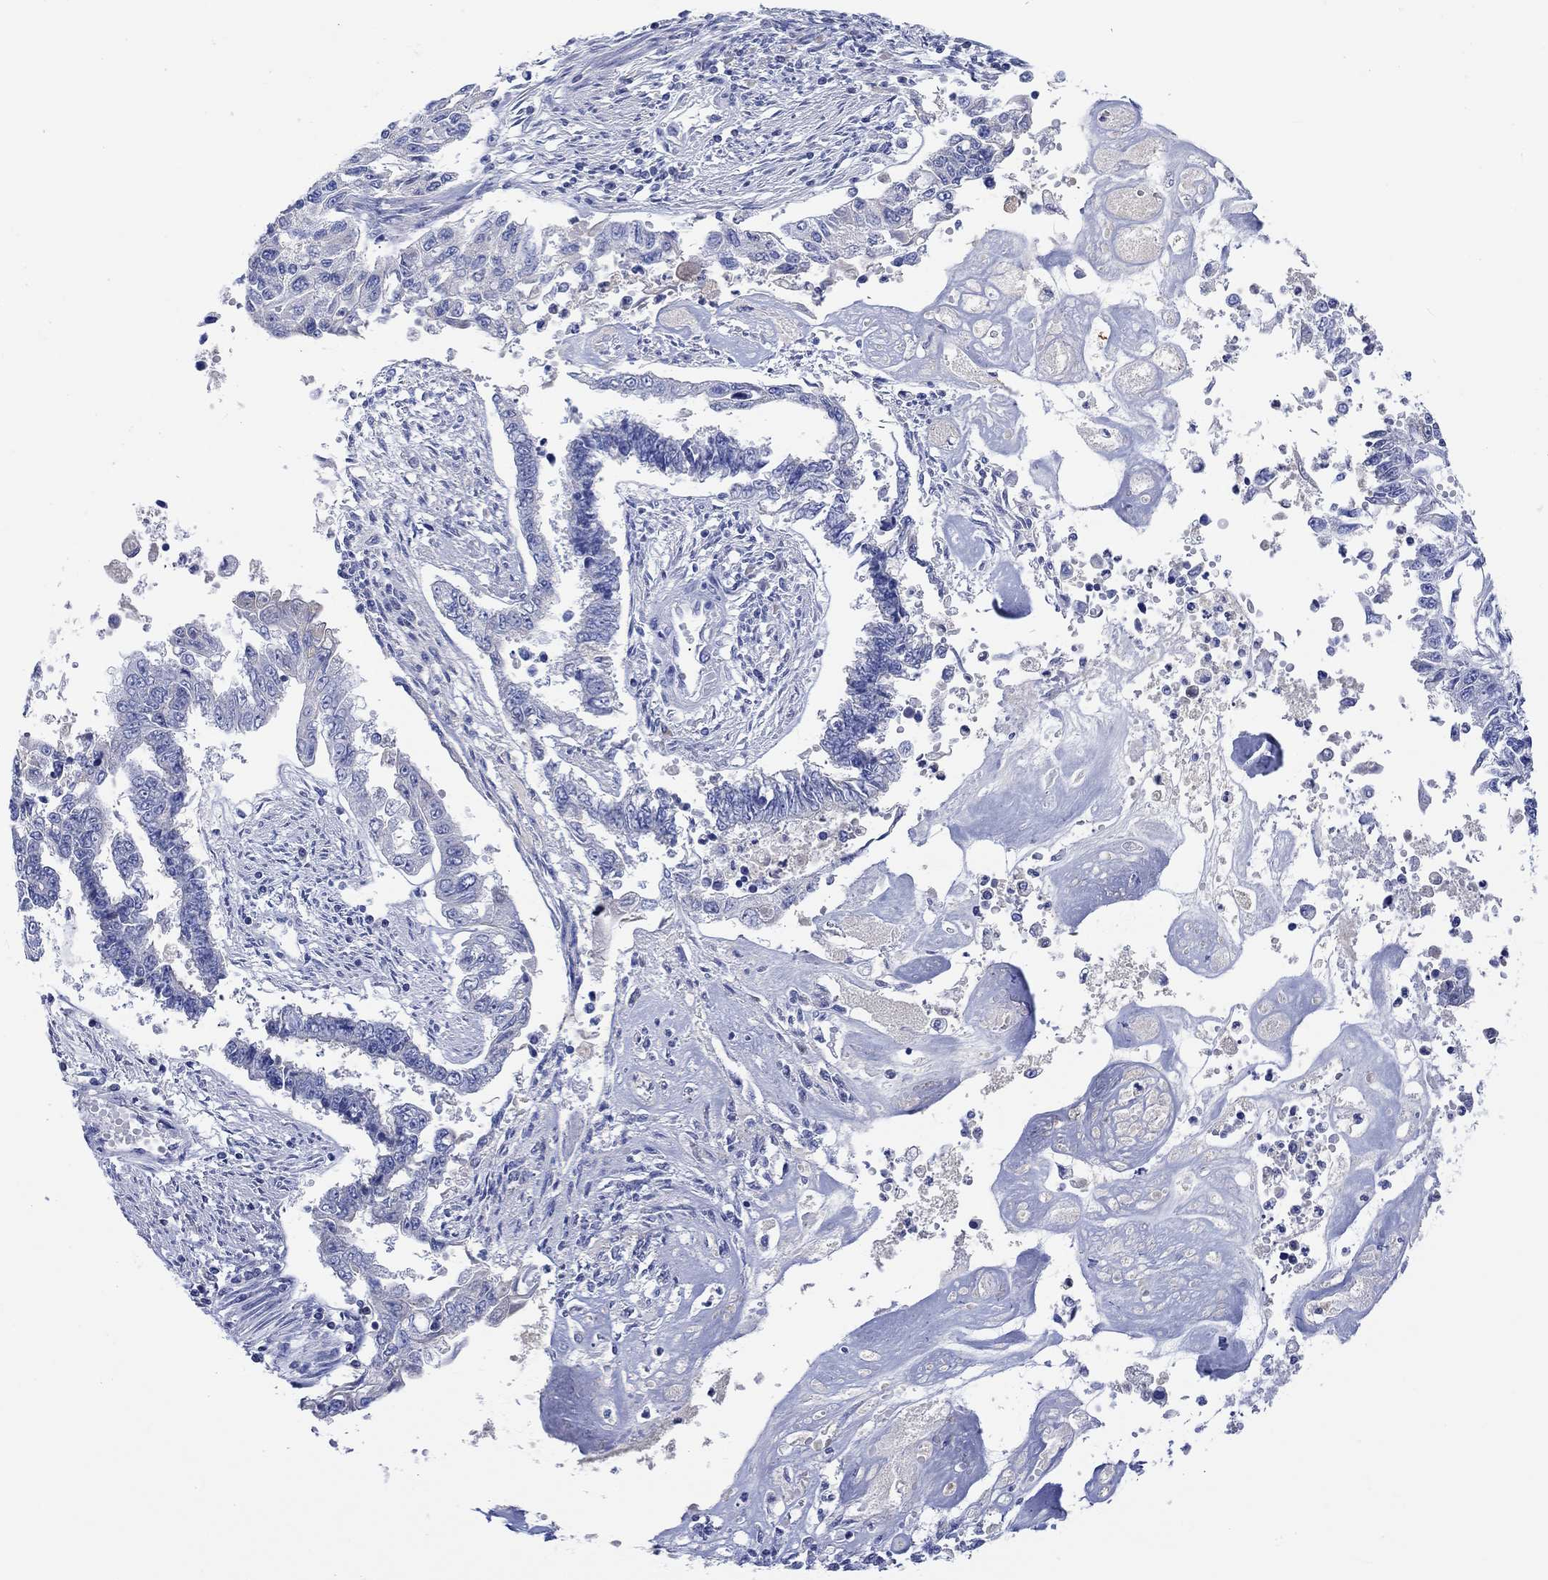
{"staining": {"intensity": "negative", "quantity": "none", "location": "none"}, "tissue": "endometrial cancer", "cell_type": "Tumor cells", "image_type": "cancer", "snomed": [{"axis": "morphology", "description": "Adenocarcinoma, NOS"}, {"axis": "topography", "description": "Uterus"}], "caption": "Adenocarcinoma (endometrial) was stained to show a protein in brown. There is no significant positivity in tumor cells. (DAB IHC, high magnification).", "gene": "GCM1", "patient": {"sex": "female", "age": 59}}